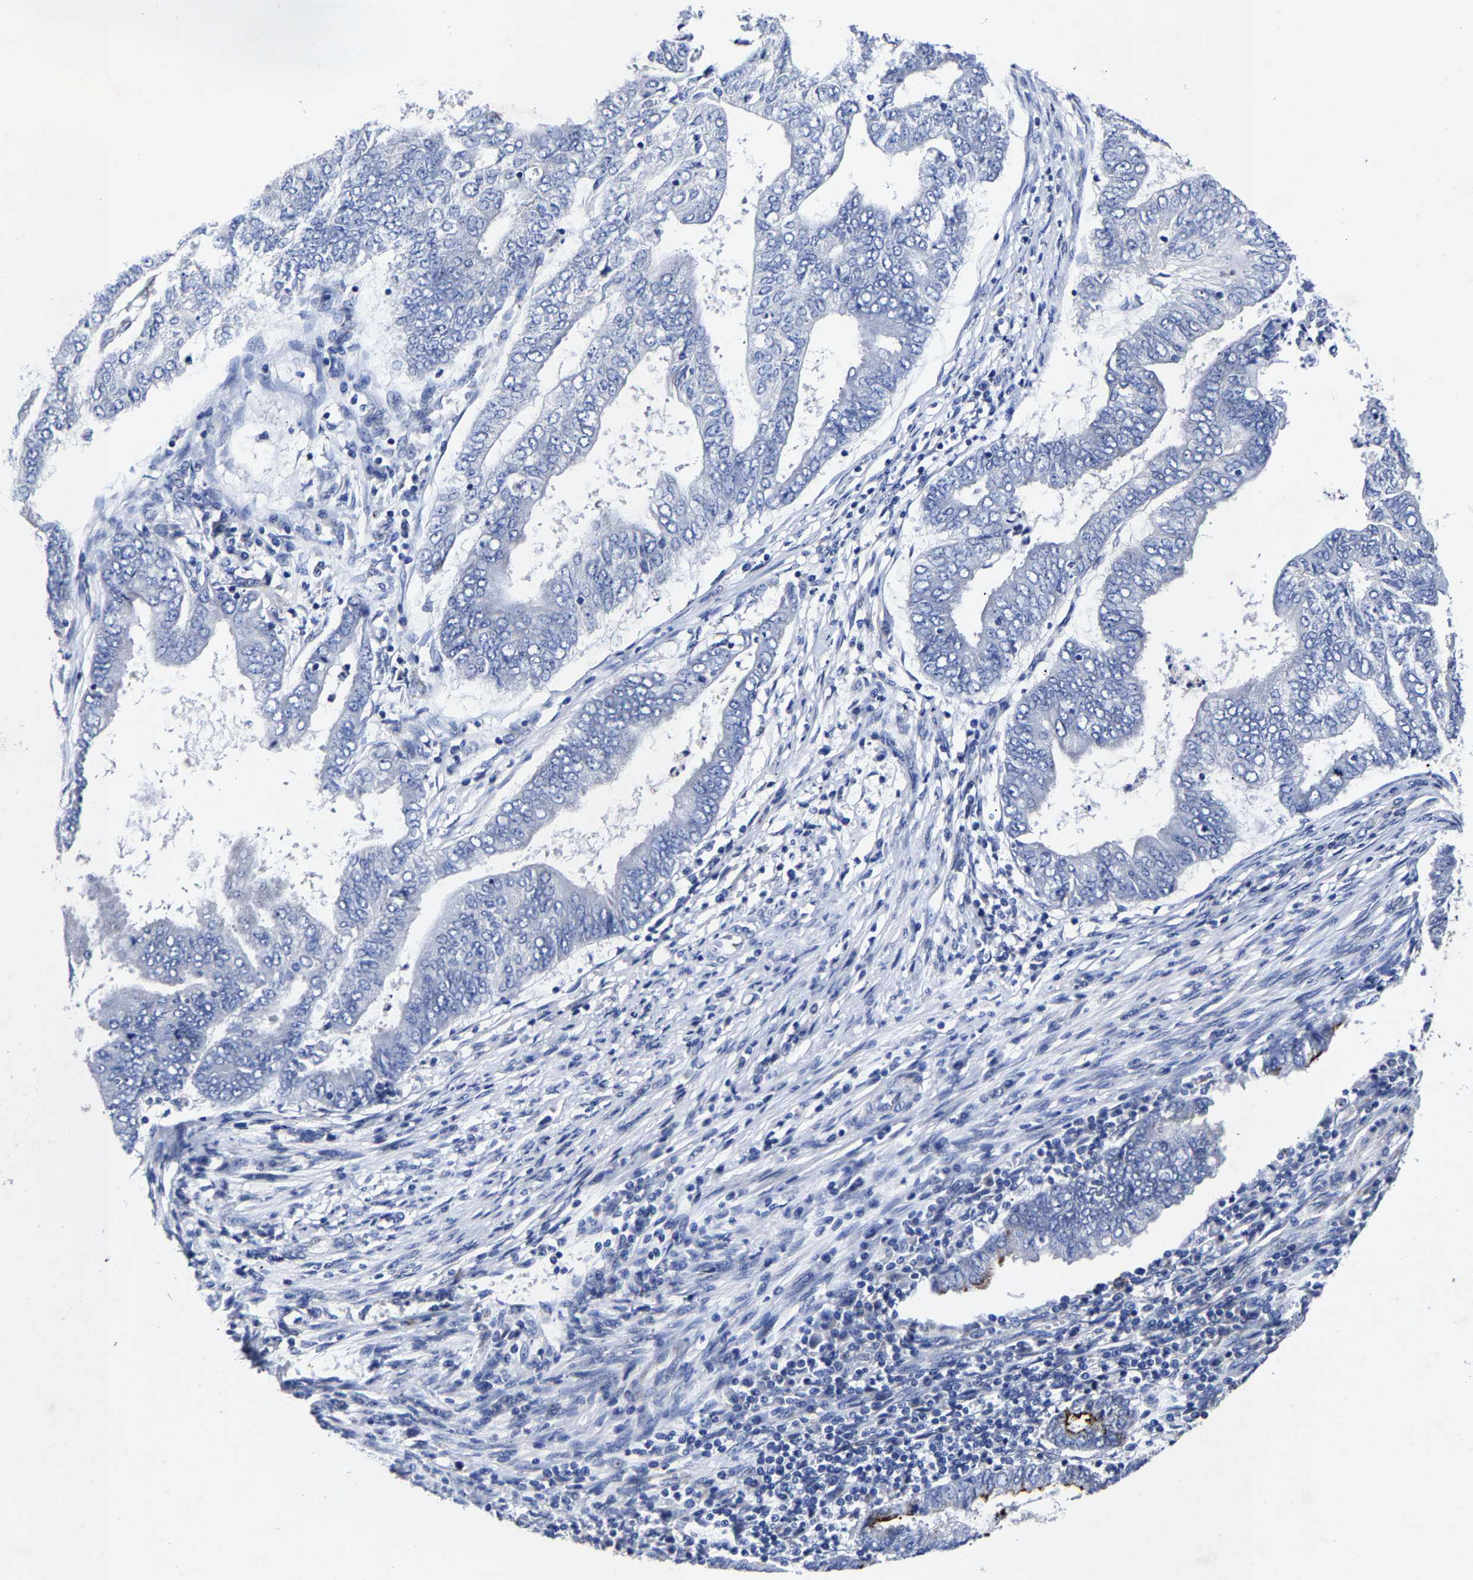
{"staining": {"intensity": "negative", "quantity": "none", "location": "none"}, "tissue": "endometrial cancer", "cell_type": "Tumor cells", "image_type": "cancer", "snomed": [{"axis": "morphology", "description": "Polyp, NOS"}, {"axis": "morphology", "description": "Adenocarcinoma, NOS"}, {"axis": "morphology", "description": "Adenoma, NOS"}, {"axis": "topography", "description": "Endometrium"}], "caption": "This is a histopathology image of IHC staining of adenoma (endometrial), which shows no expression in tumor cells.", "gene": "AASS", "patient": {"sex": "female", "age": 79}}